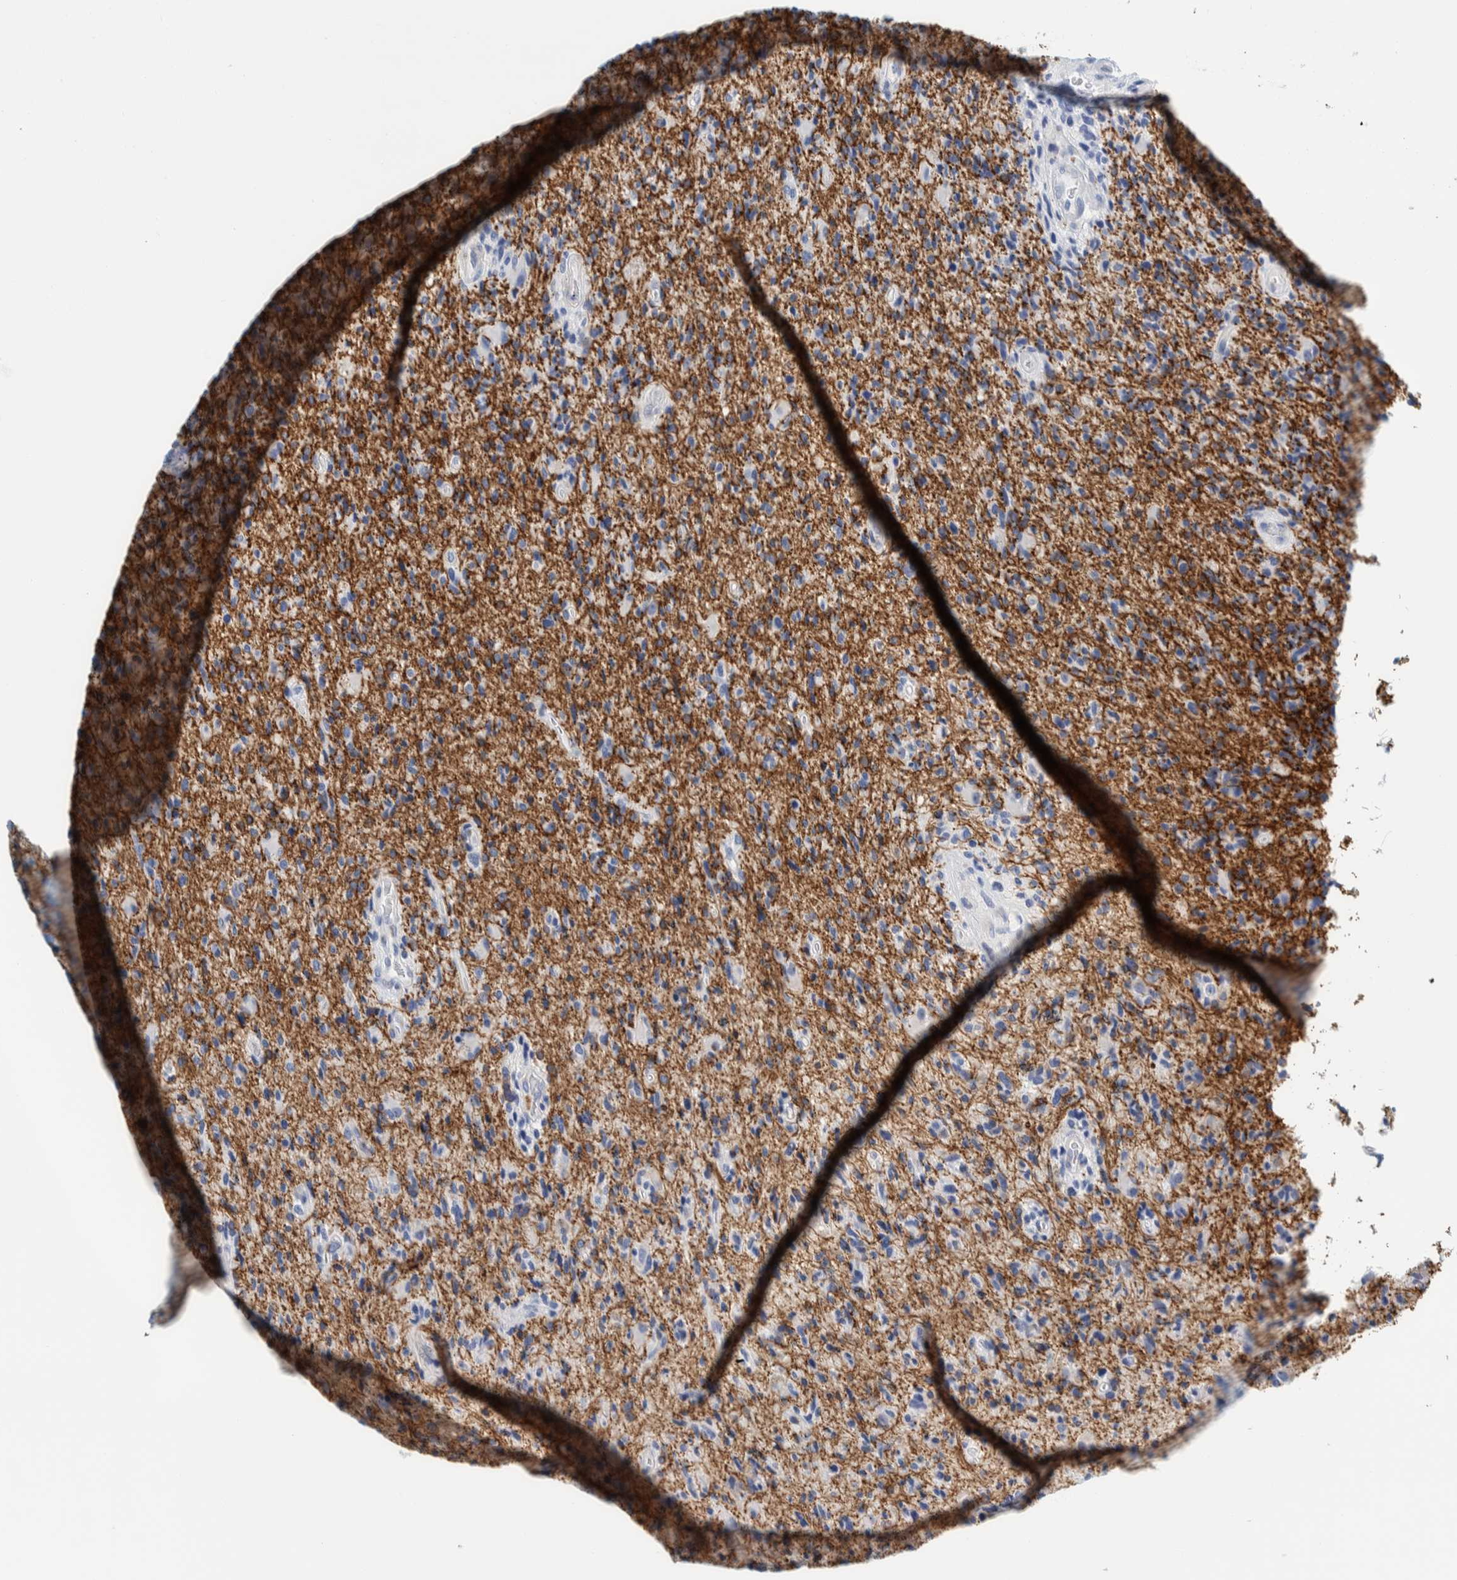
{"staining": {"intensity": "negative", "quantity": "none", "location": "none"}, "tissue": "glioma", "cell_type": "Tumor cells", "image_type": "cancer", "snomed": [{"axis": "morphology", "description": "Glioma, malignant, High grade"}, {"axis": "topography", "description": "Brain"}], "caption": "The image displays no staining of tumor cells in glioma. (Brightfield microscopy of DAB (3,3'-diaminobenzidine) IHC at high magnification).", "gene": "MOG", "patient": {"sex": "male", "age": 72}}